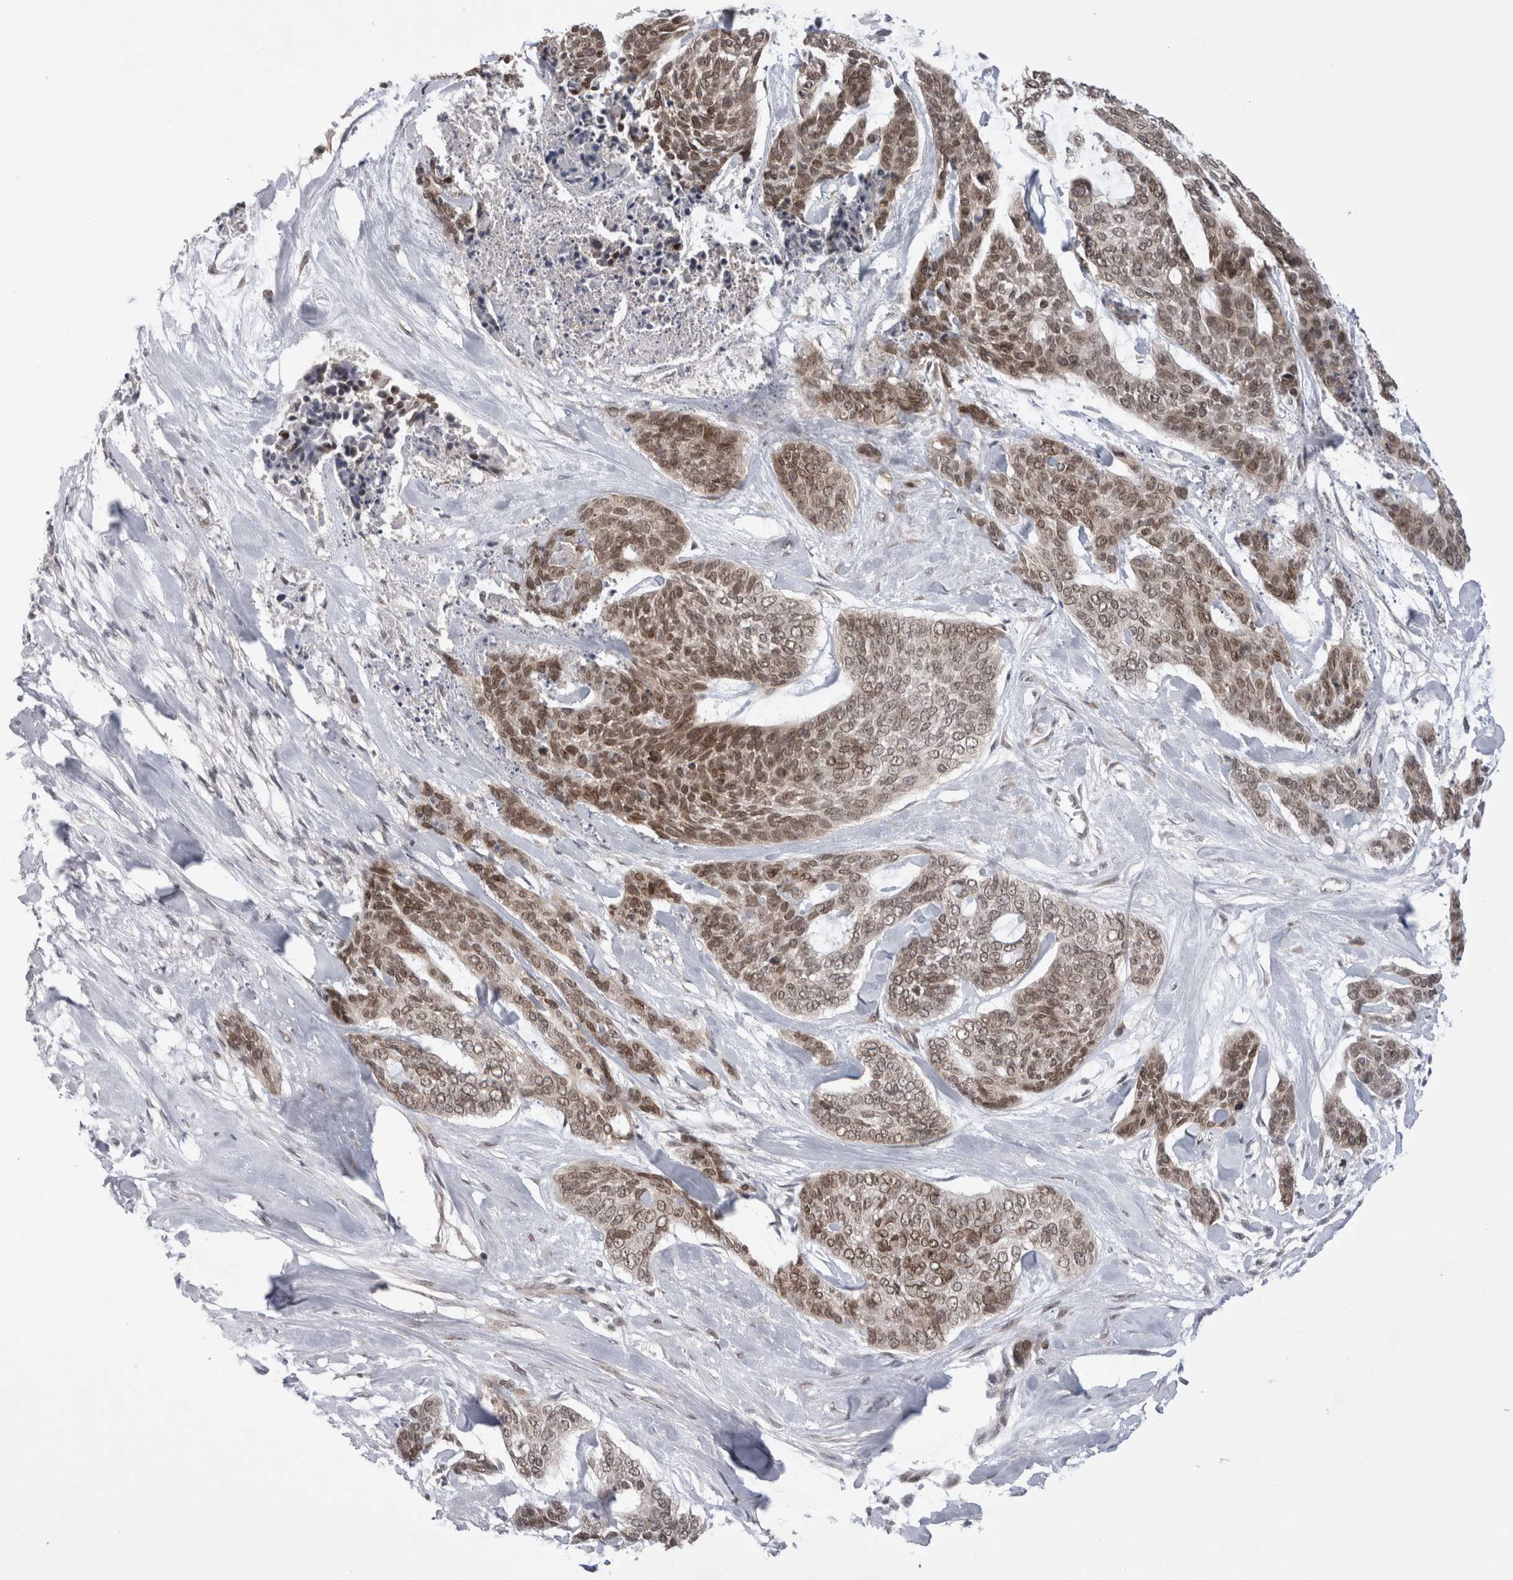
{"staining": {"intensity": "moderate", "quantity": ">75%", "location": "nuclear"}, "tissue": "skin cancer", "cell_type": "Tumor cells", "image_type": "cancer", "snomed": [{"axis": "morphology", "description": "Basal cell carcinoma"}, {"axis": "topography", "description": "Skin"}], "caption": "Tumor cells show moderate nuclear positivity in approximately >75% of cells in skin cancer.", "gene": "ZNF341", "patient": {"sex": "female", "age": 64}}